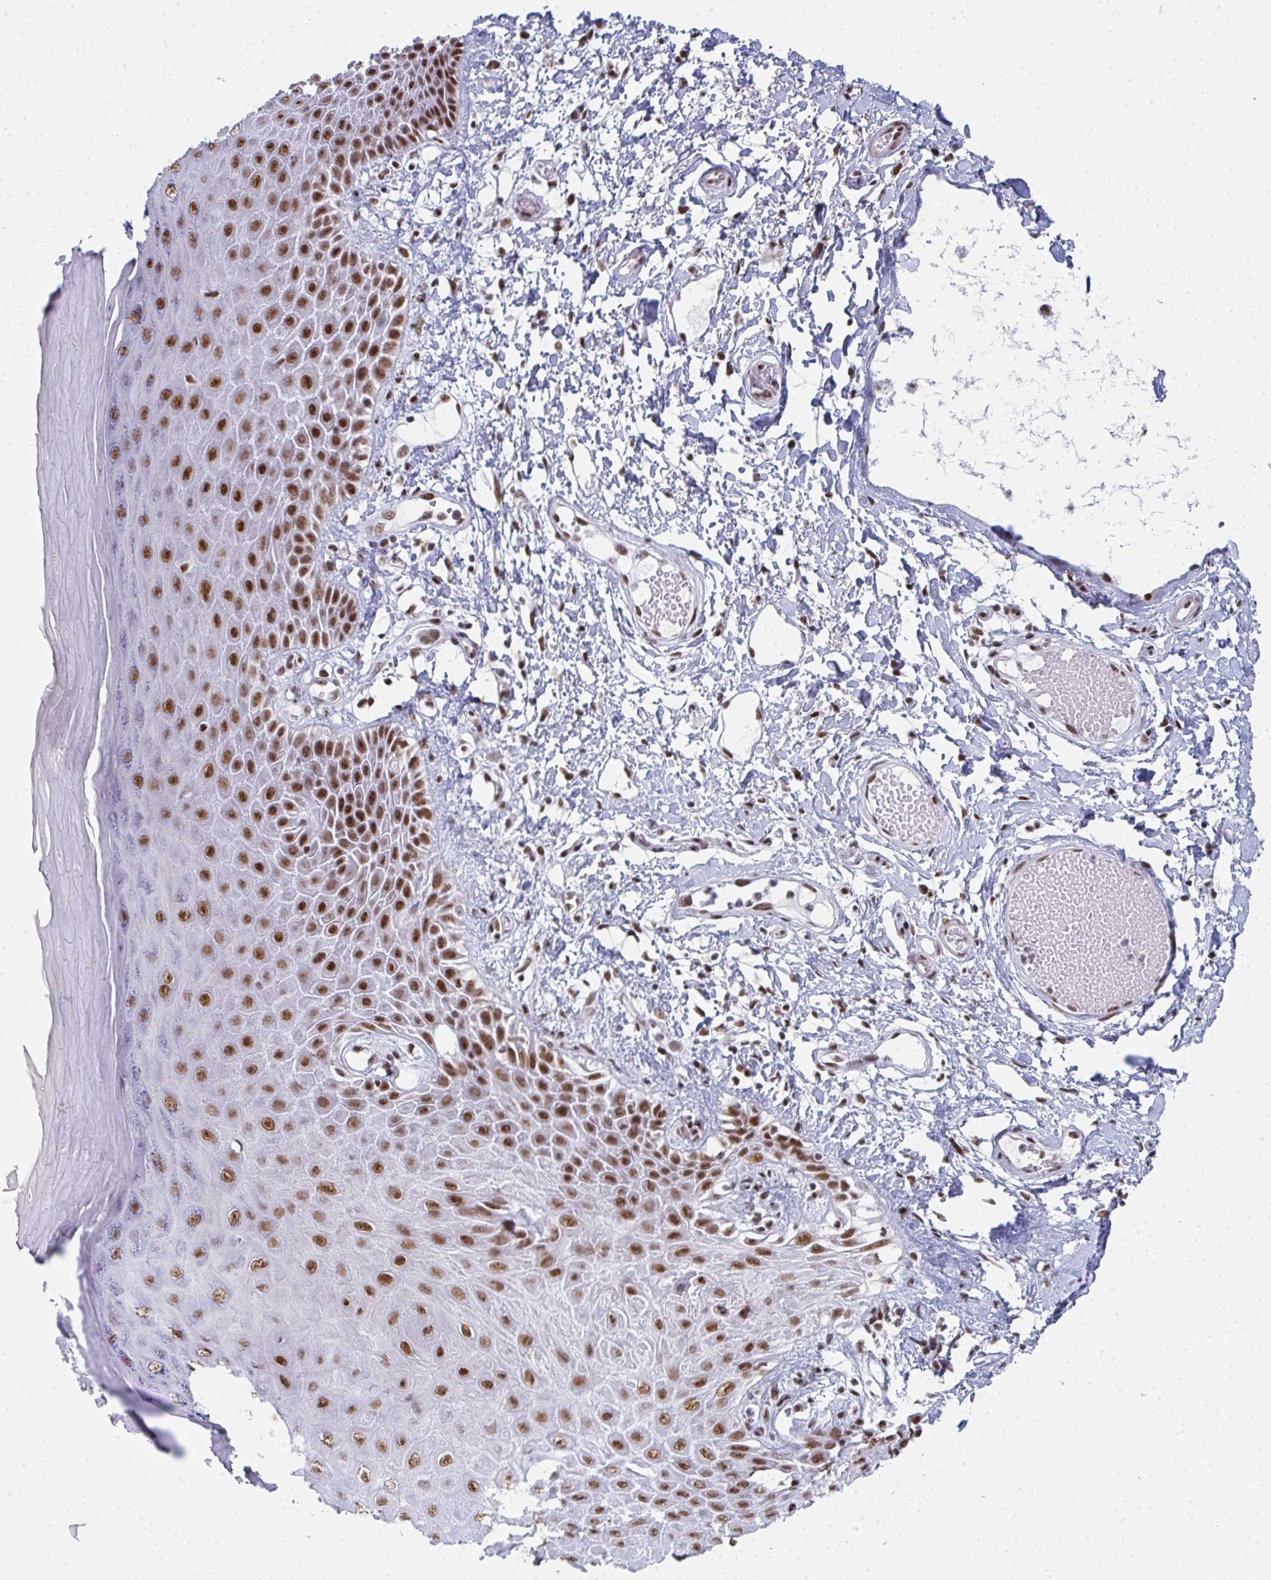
{"staining": {"intensity": "strong", "quantity": ">75%", "location": "nuclear"}, "tissue": "skin", "cell_type": "Epidermal cells", "image_type": "normal", "snomed": [{"axis": "morphology", "description": "Normal tissue, NOS"}, {"axis": "topography", "description": "Anal"}, {"axis": "topography", "description": "Peripheral nerve tissue"}], "caption": "A high-resolution micrograph shows immunohistochemistry staining of normal skin, which displays strong nuclear staining in about >75% of epidermal cells.", "gene": "SNRNP70", "patient": {"sex": "male", "age": 78}}